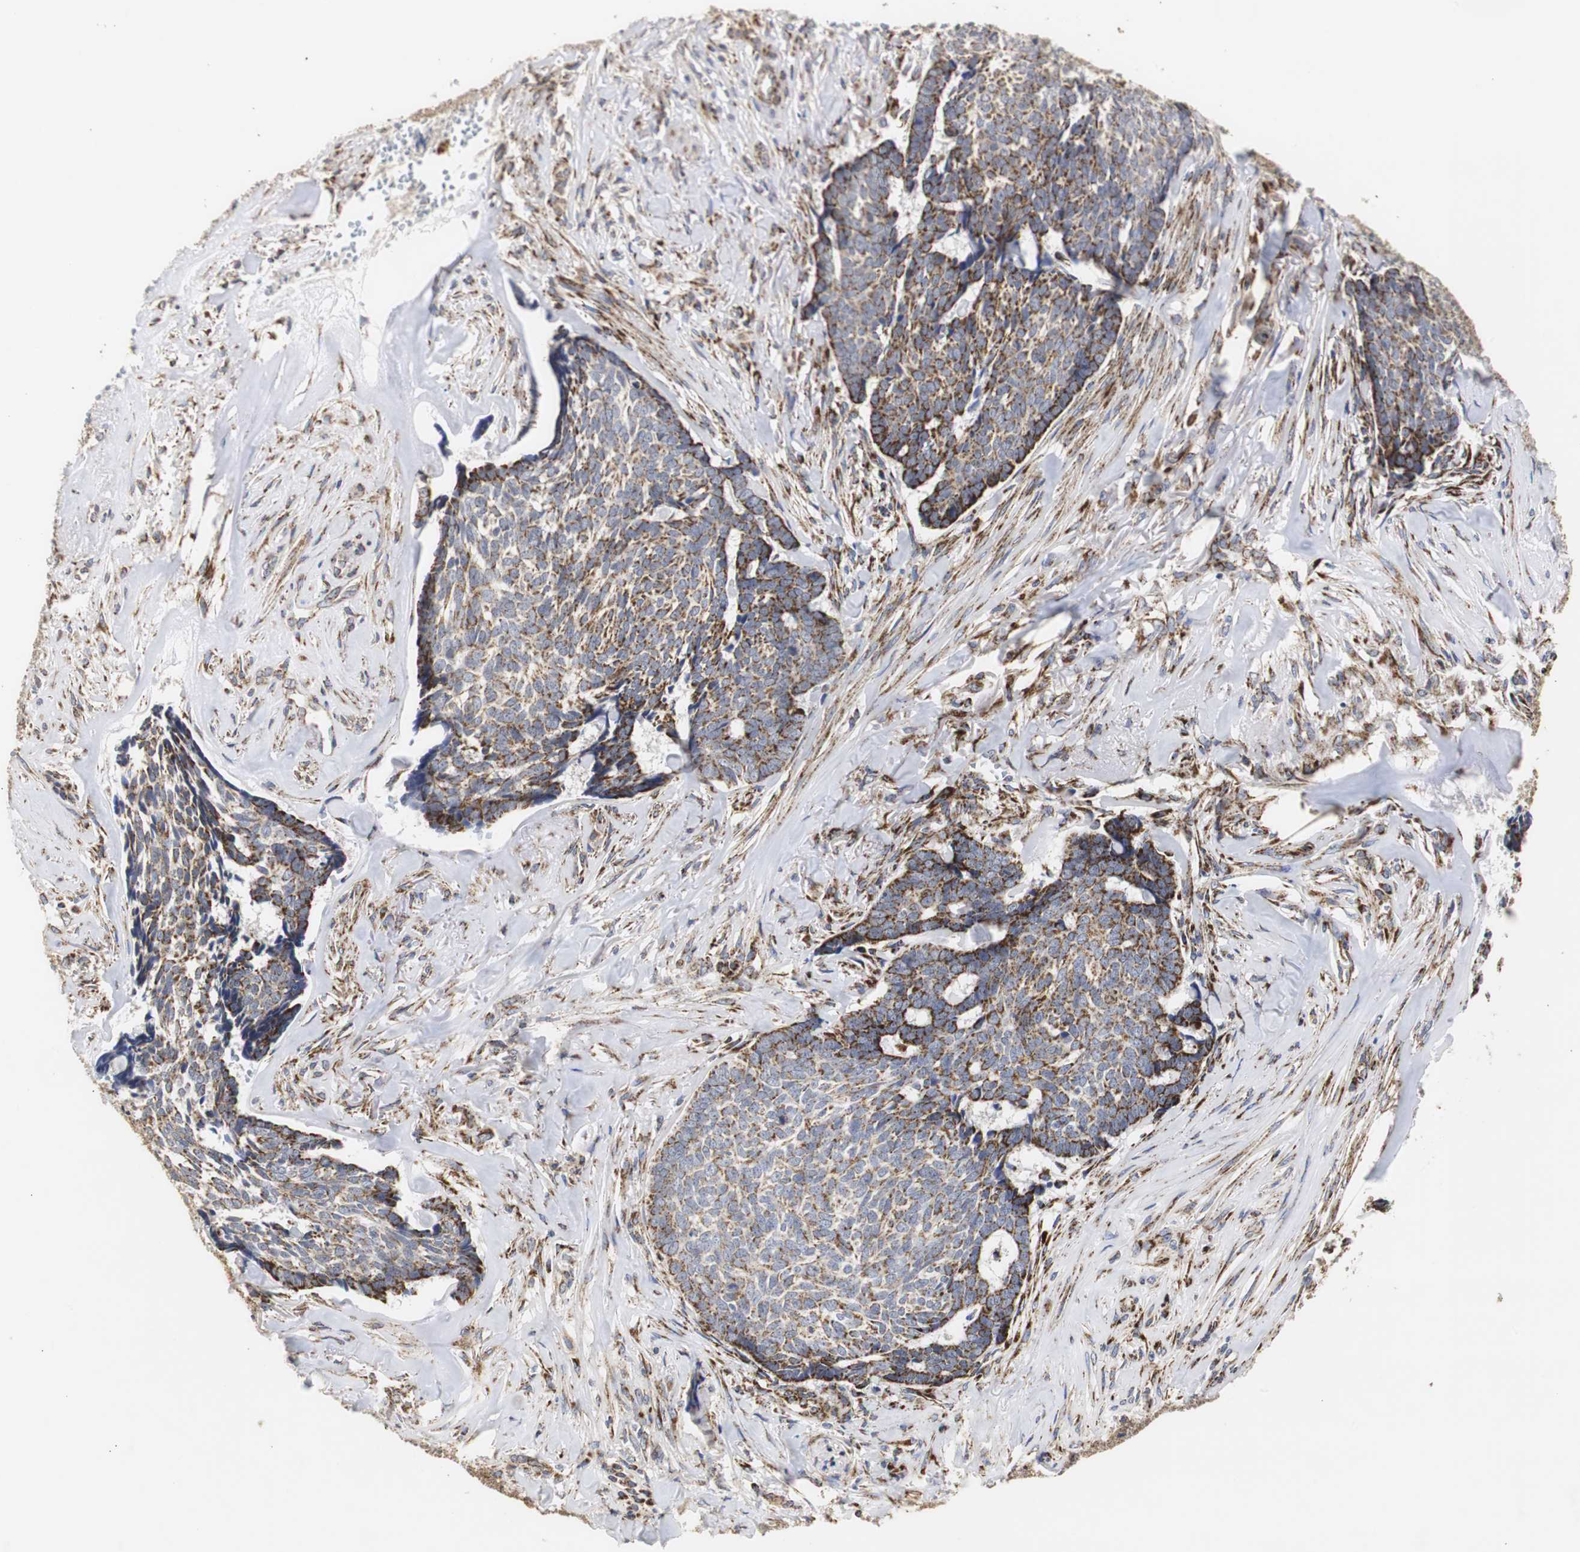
{"staining": {"intensity": "strong", "quantity": ">75%", "location": "cytoplasmic/membranous"}, "tissue": "skin cancer", "cell_type": "Tumor cells", "image_type": "cancer", "snomed": [{"axis": "morphology", "description": "Basal cell carcinoma"}, {"axis": "topography", "description": "Skin"}], "caption": "Skin cancer stained for a protein (brown) exhibits strong cytoplasmic/membranous positive positivity in about >75% of tumor cells.", "gene": "HSD17B10", "patient": {"sex": "male", "age": 84}}